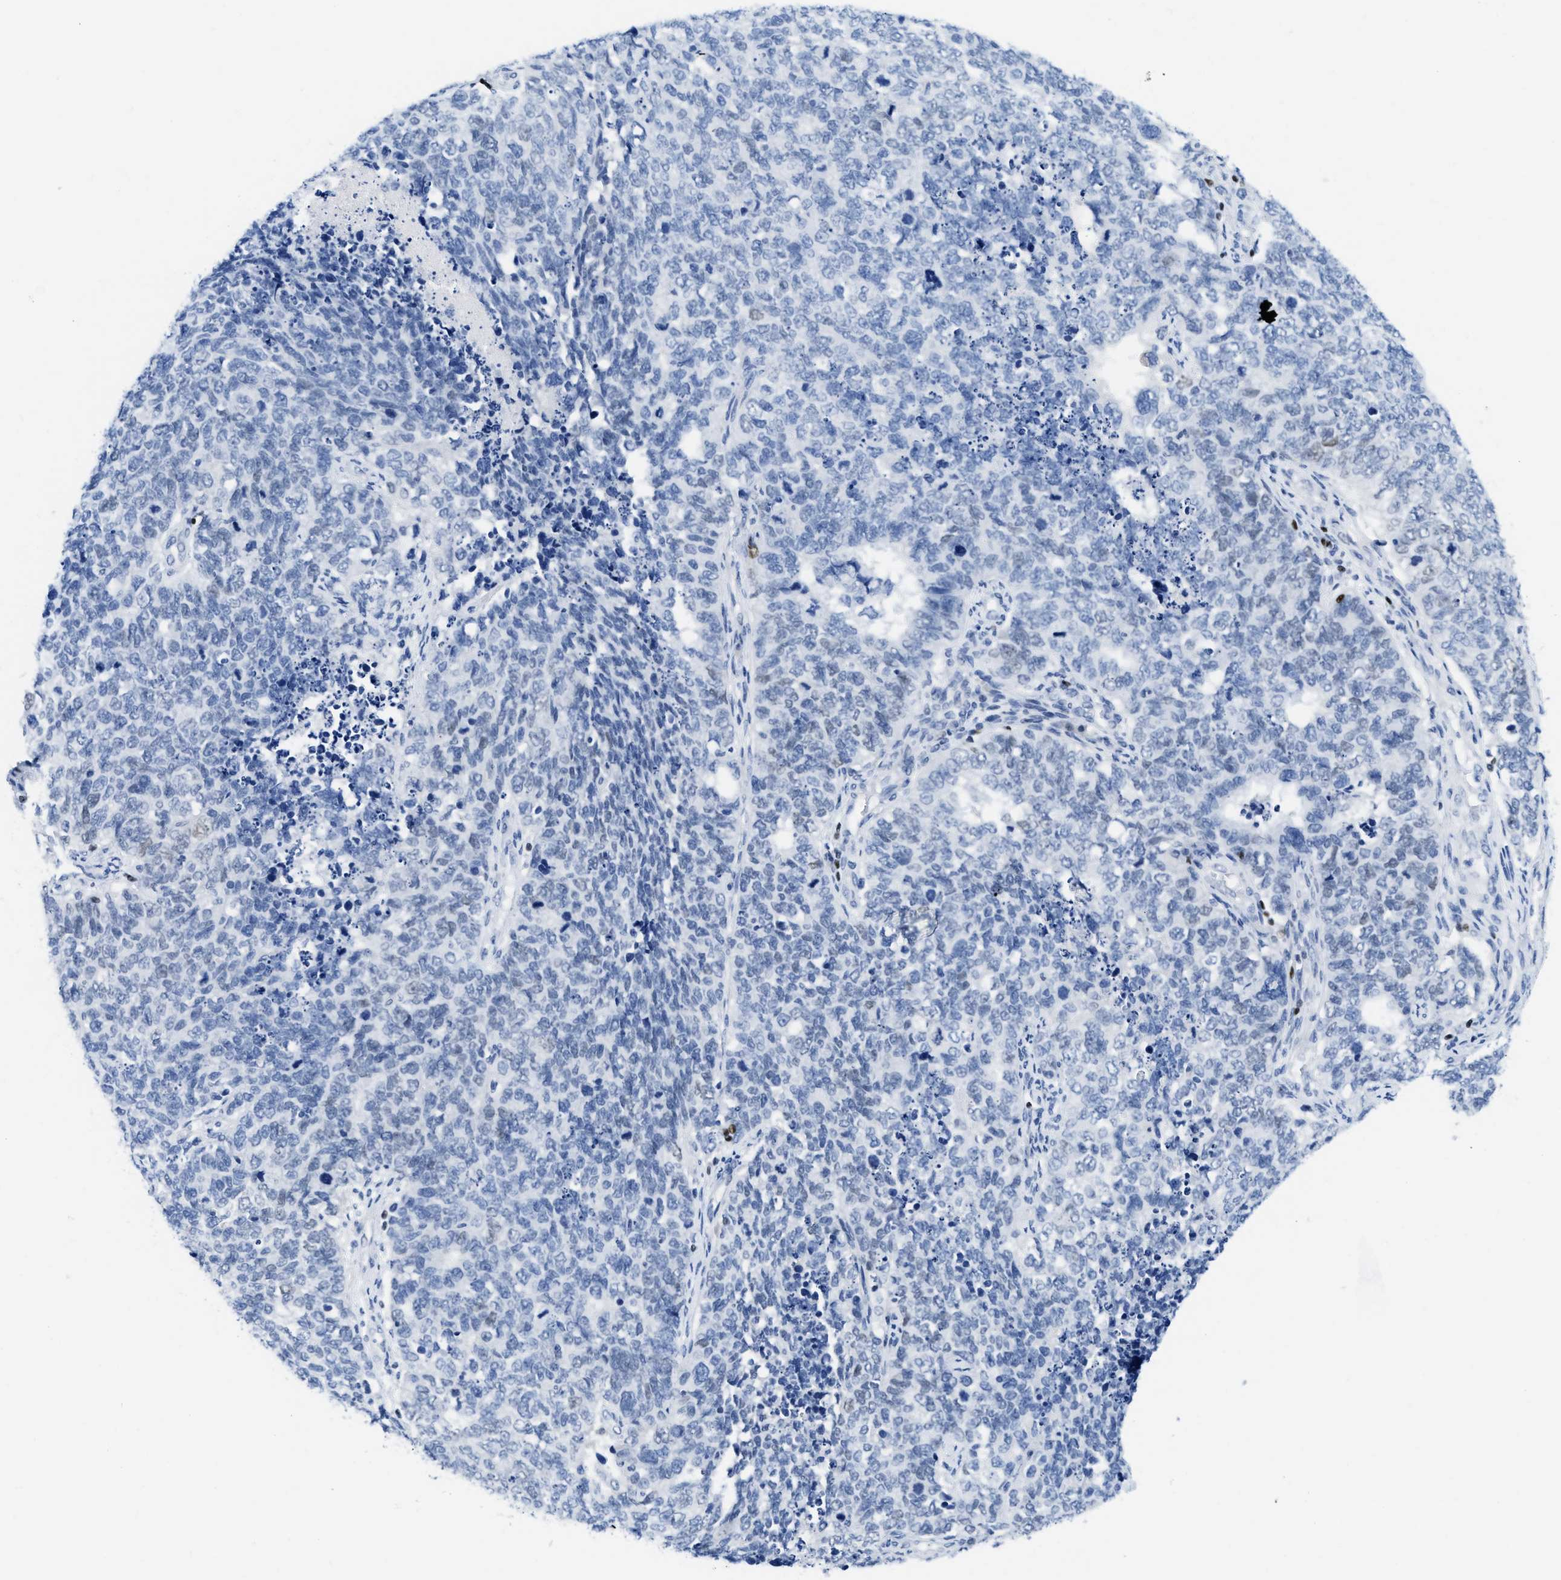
{"staining": {"intensity": "negative", "quantity": "none", "location": "none"}, "tissue": "cervical cancer", "cell_type": "Tumor cells", "image_type": "cancer", "snomed": [{"axis": "morphology", "description": "Squamous cell carcinoma, NOS"}, {"axis": "topography", "description": "Cervix"}], "caption": "This is an immunohistochemistry micrograph of human squamous cell carcinoma (cervical). There is no expression in tumor cells.", "gene": "TCF7", "patient": {"sex": "female", "age": 63}}